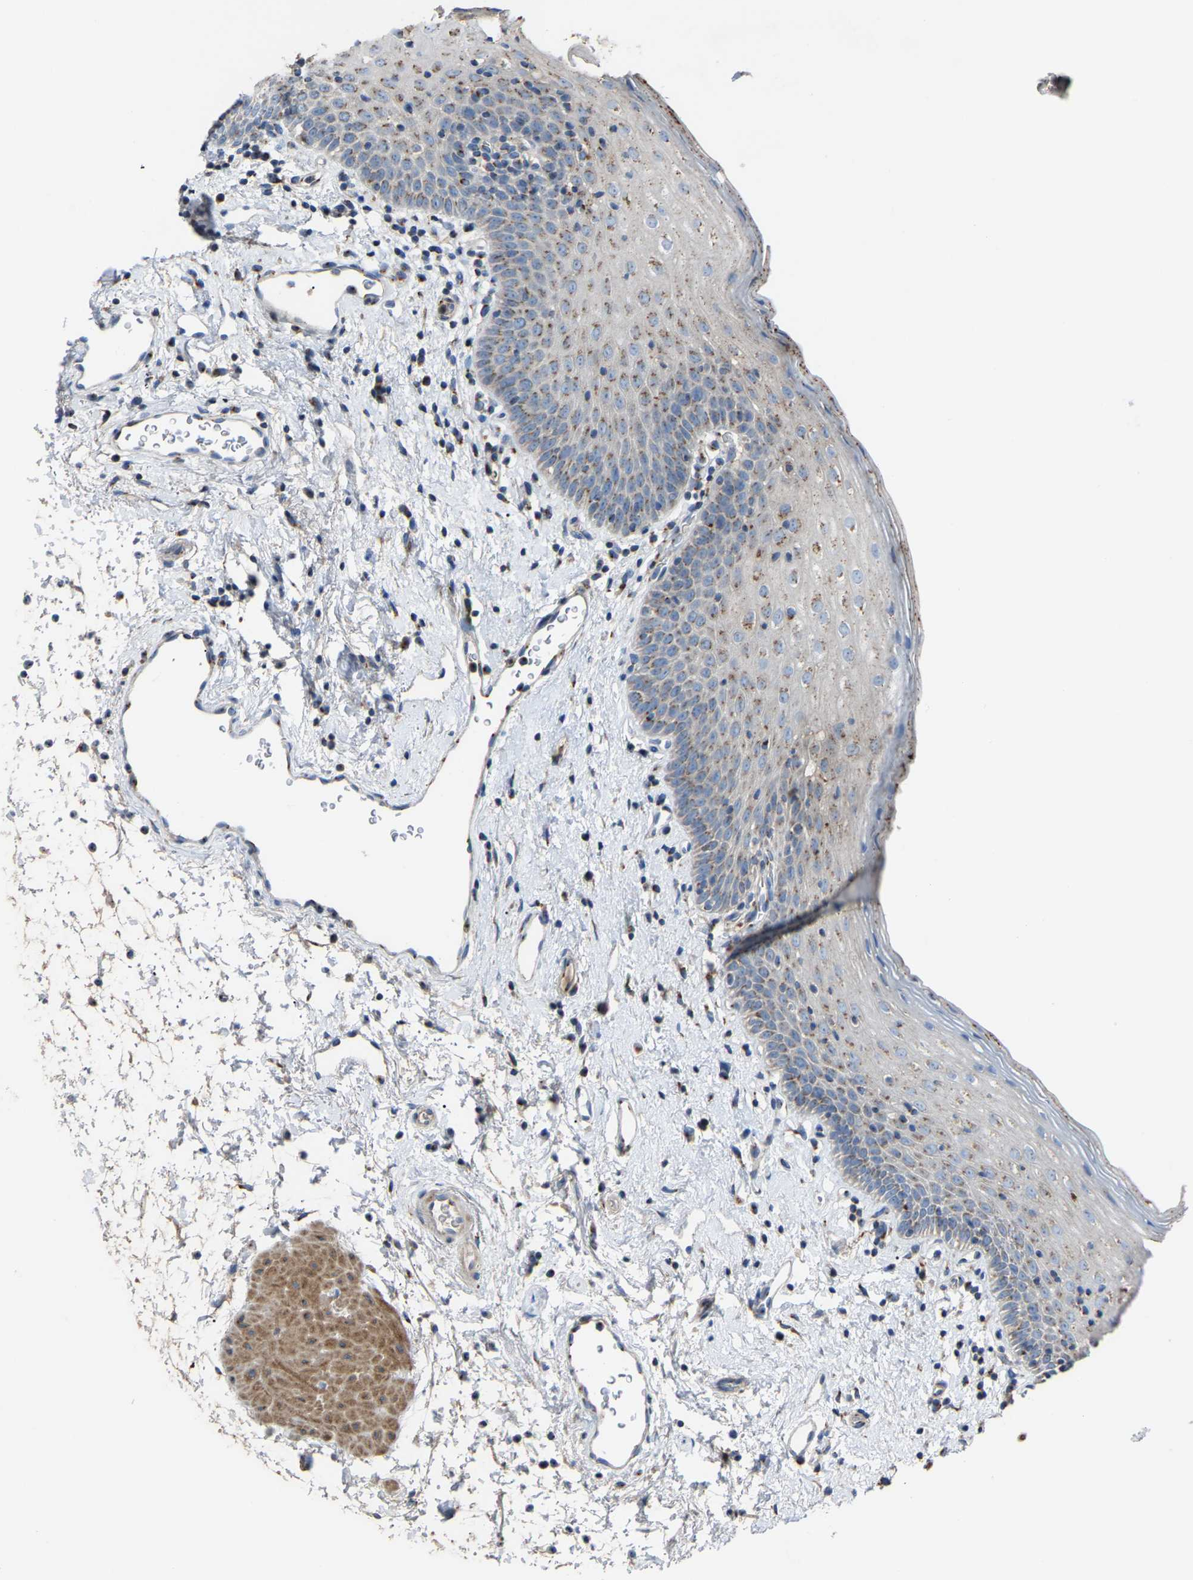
{"staining": {"intensity": "weak", "quantity": "25%-75%", "location": "cytoplasmic/membranous"}, "tissue": "oral mucosa", "cell_type": "Squamous epithelial cells", "image_type": "normal", "snomed": [{"axis": "morphology", "description": "Normal tissue, NOS"}, {"axis": "topography", "description": "Oral tissue"}], "caption": "Approximately 25%-75% of squamous epithelial cells in benign human oral mucosa demonstrate weak cytoplasmic/membranous protein positivity as visualized by brown immunohistochemical staining.", "gene": "CANT1", "patient": {"sex": "male", "age": 66}}